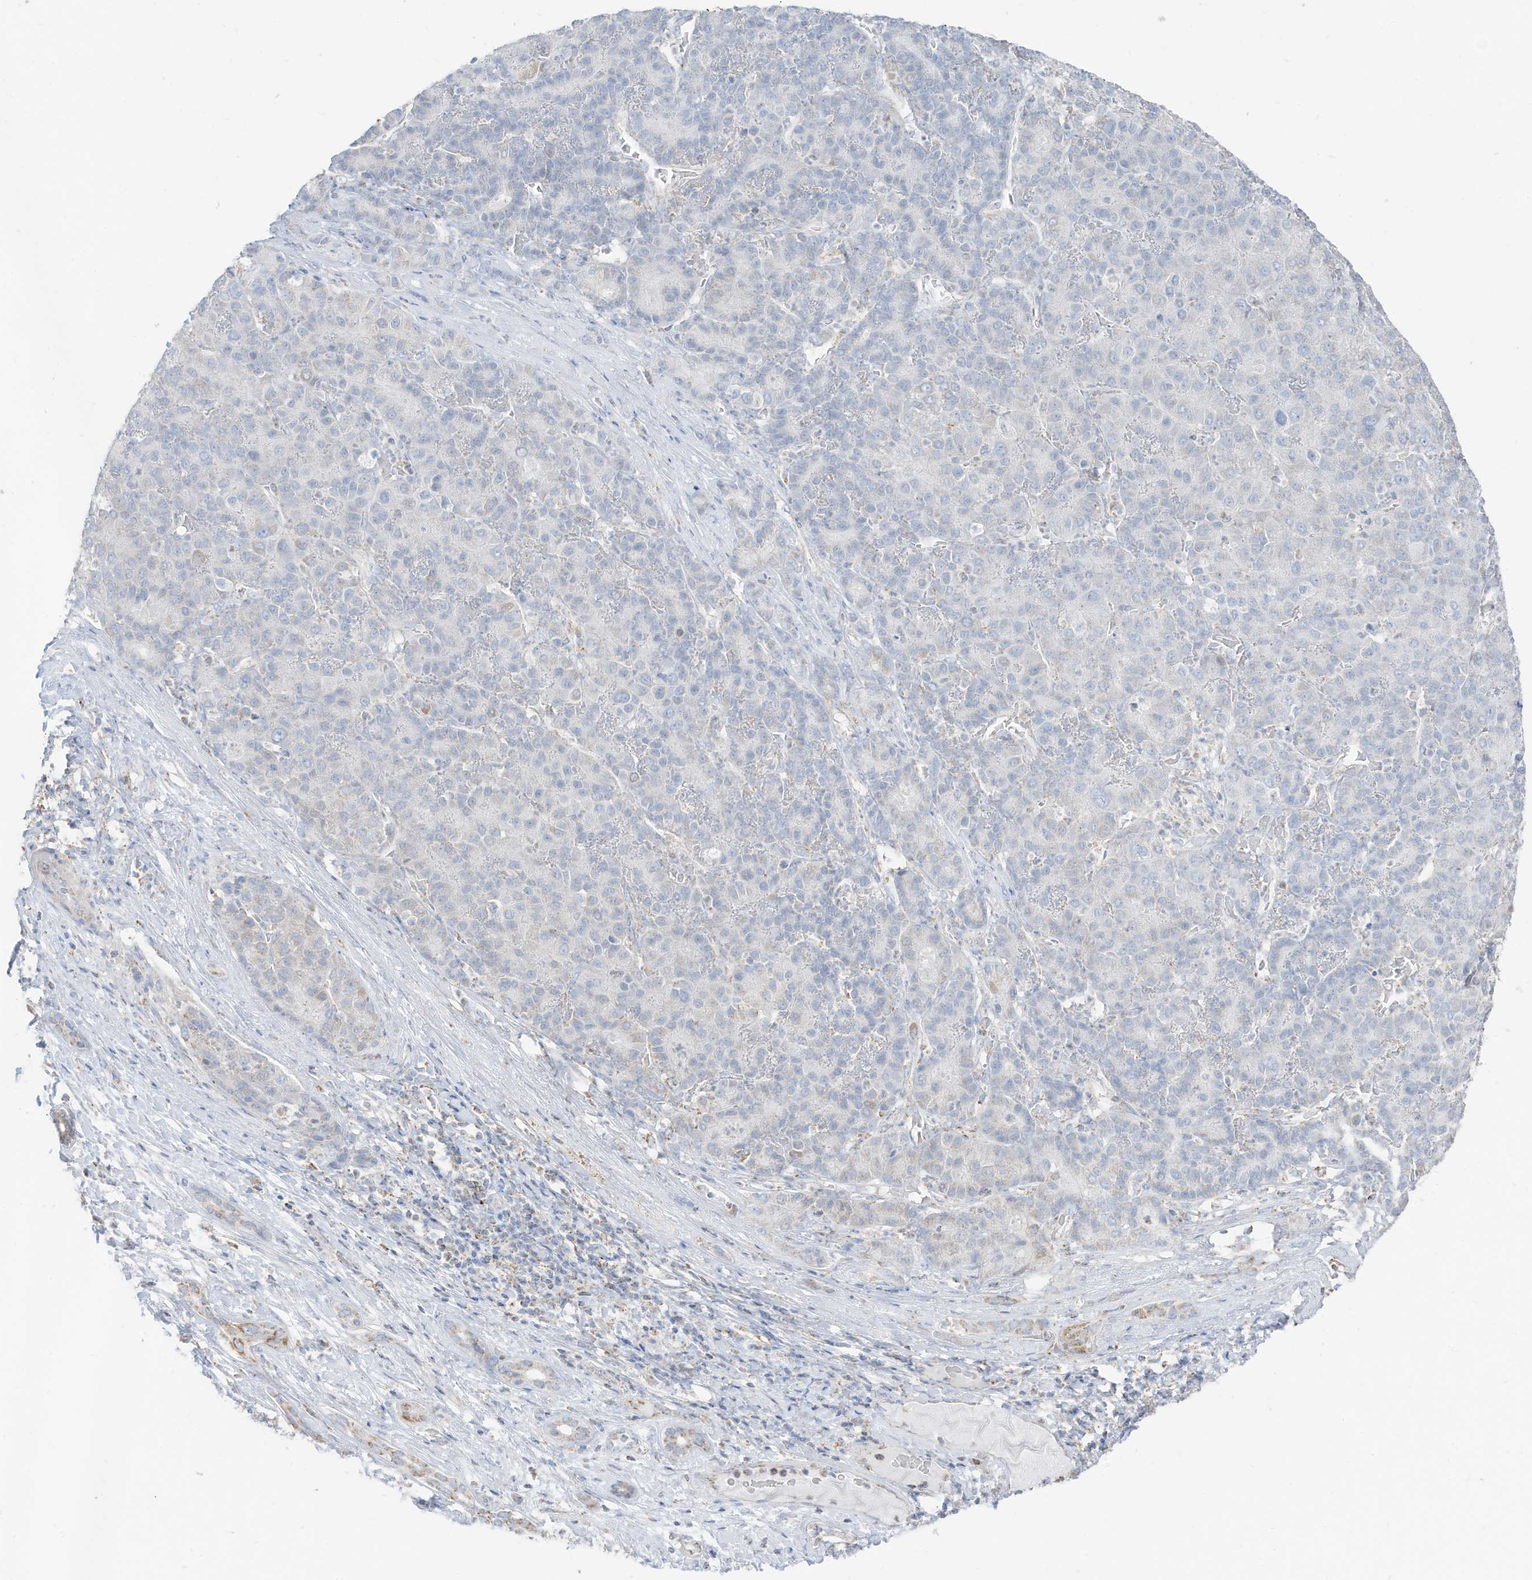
{"staining": {"intensity": "negative", "quantity": "none", "location": "none"}, "tissue": "liver cancer", "cell_type": "Tumor cells", "image_type": "cancer", "snomed": [{"axis": "morphology", "description": "Carcinoma, Hepatocellular, NOS"}, {"axis": "topography", "description": "Liver"}], "caption": "Tumor cells show no significant expression in liver cancer (hepatocellular carcinoma).", "gene": "ETHE1", "patient": {"sex": "male", "age": 65}}